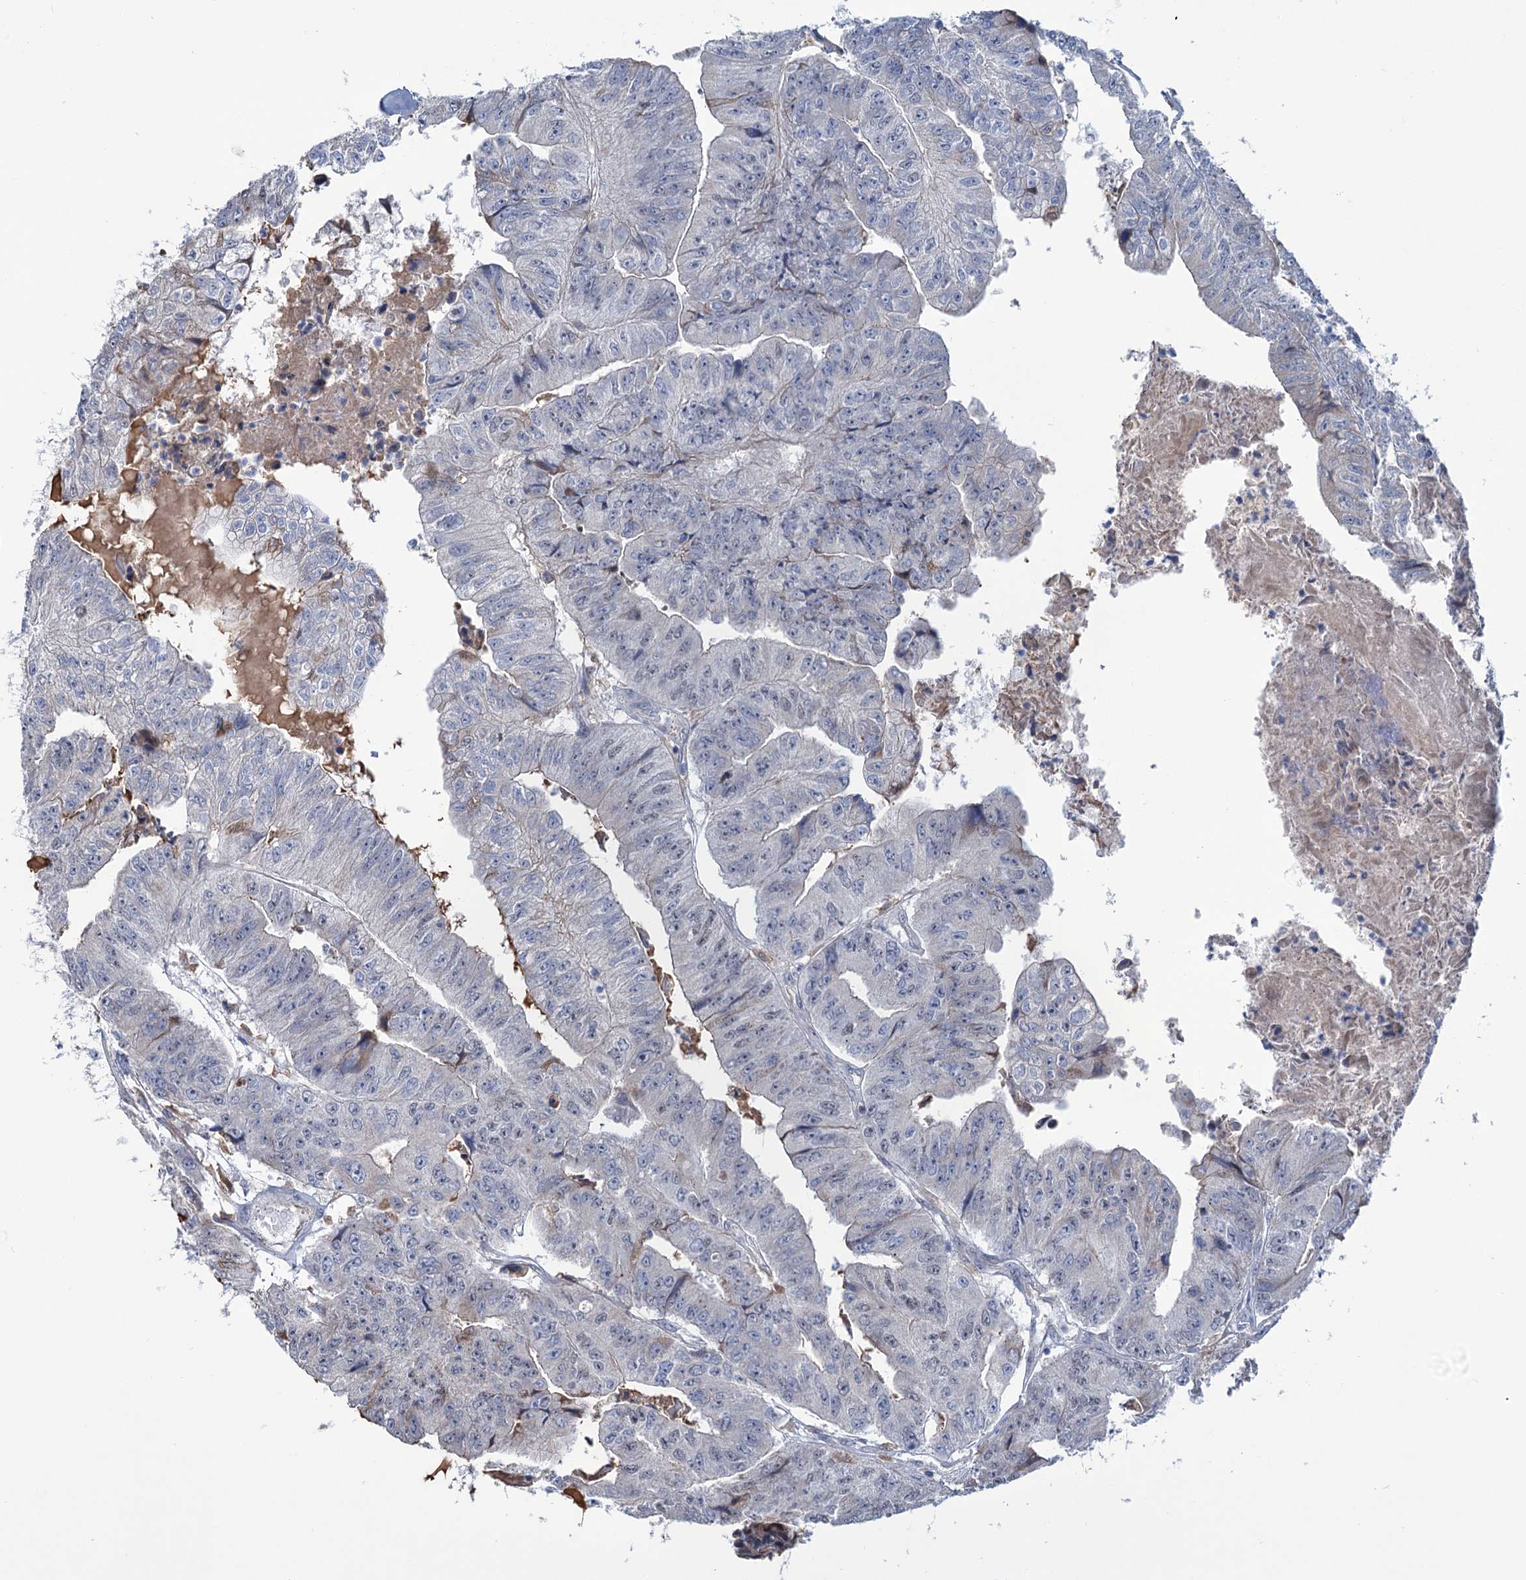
{"staining": {"intensity": "weak", "quantity": "<25%", "location": "cytoplasmic/membranous"}, "tissue": "colorectal cancer", "cell_type": "Tumor cells", "image_type": "cancer", "snomed": [{"axis": "morphology", "description": "Adenocarcinoma, NOS"}, {"axis": "topography", "description": "Colon"}], "caption": "A histopathology image of colorectal cancer stained for a protein shows no brown staining in tumor cells.", "gene": "LPIN1", "patient": {"sex": "female", "age": 67}}